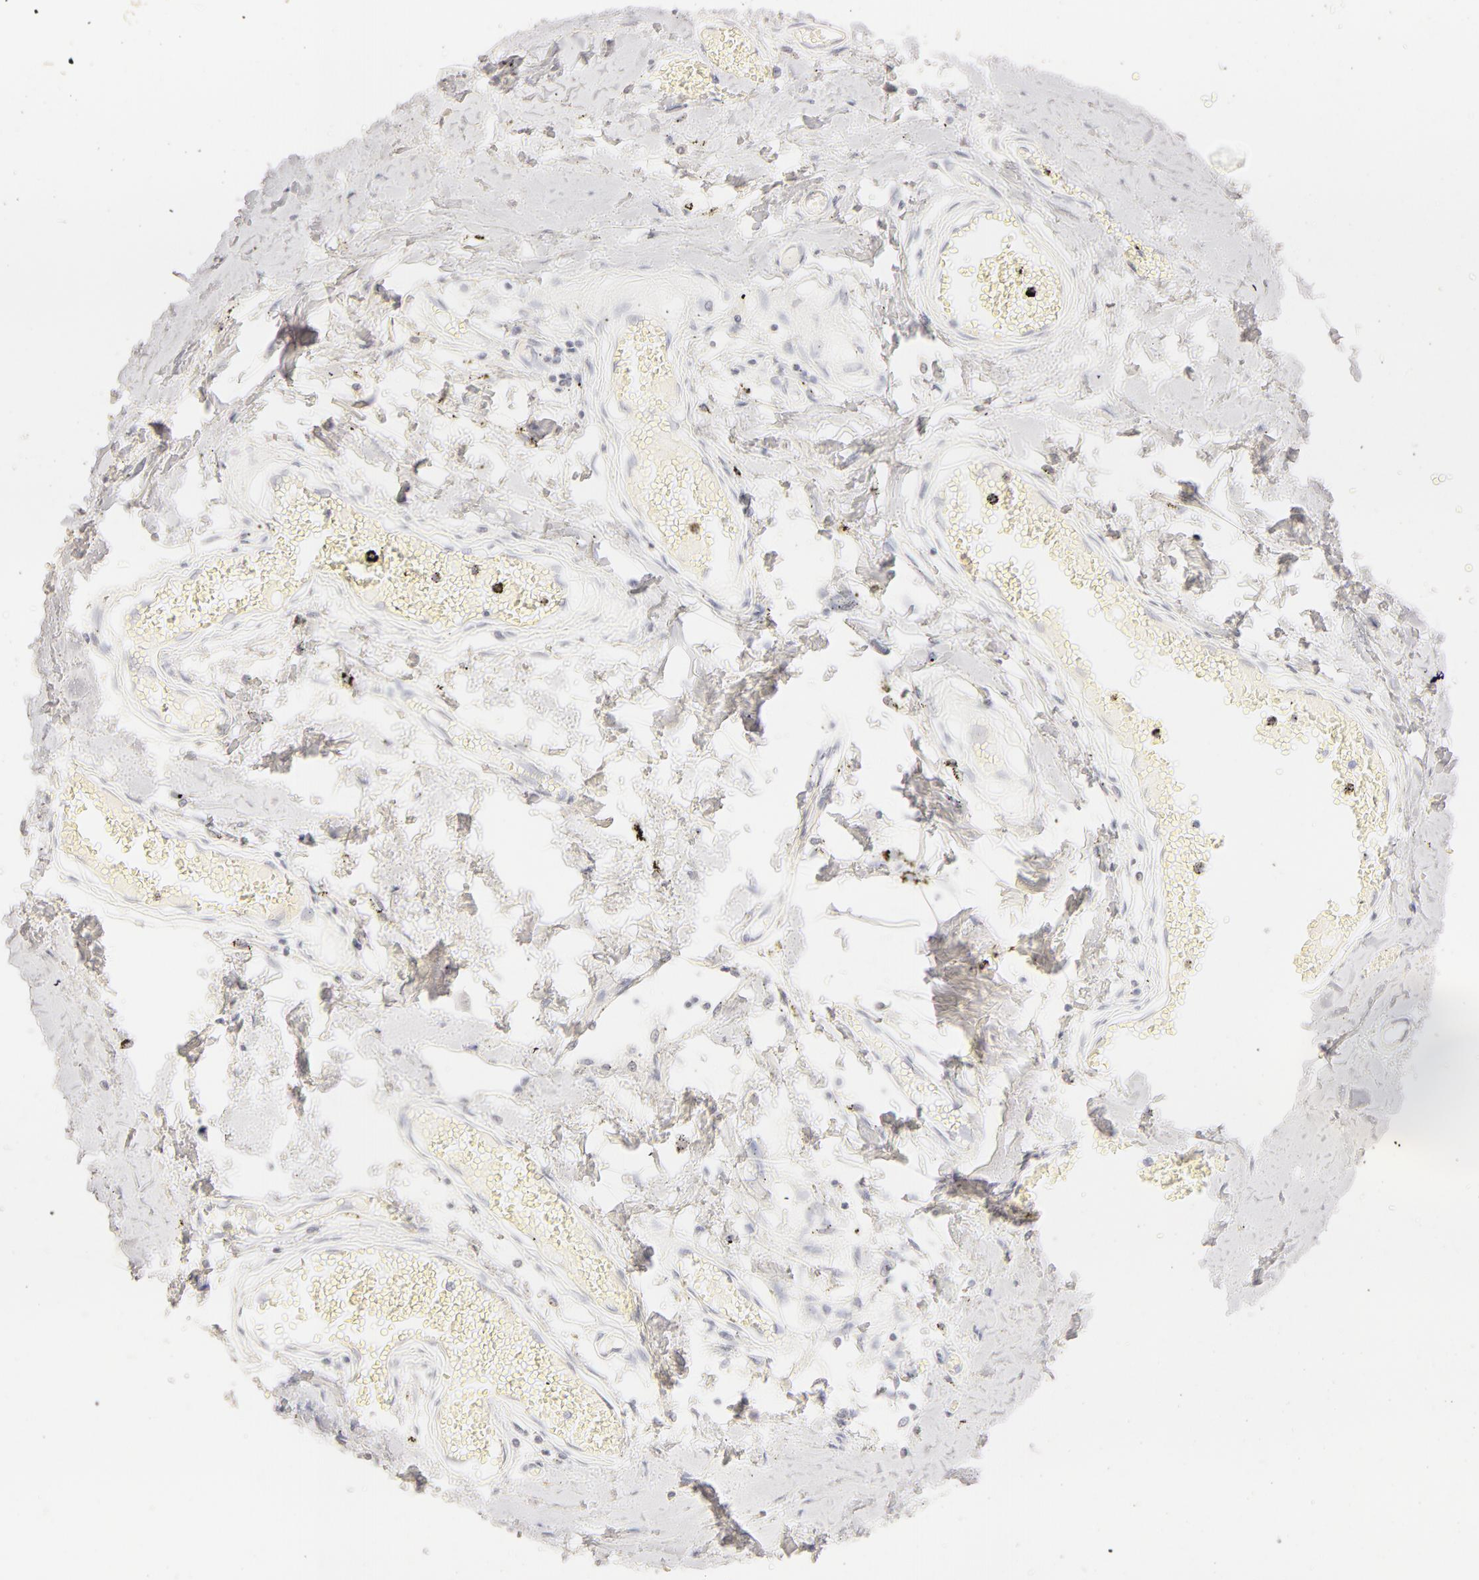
{"staining": {"intensity": "negative", "quantity": "none", "location": "none"}, "tissue": "adipose tissue", "cell_type": "Adipocytes", "image_type": "normal", "snomed": [{"axis": "morphology", "description": "Normal tissue, NOS"}, {"axis": "morphology", "description": "Sarcoma, NOS"}, {"axis": "topography", "description": "Skin"}, {"axis": "topography", "description": "Soft tissue"}], "caption": "There is no significant expression in adipocytes of adipose tissue. (Brightfield microscopy of DAB immunohistochemistry at high magnification).", "gene": "LGALS7B", "patient": {"sex": "female", "age": 51}}